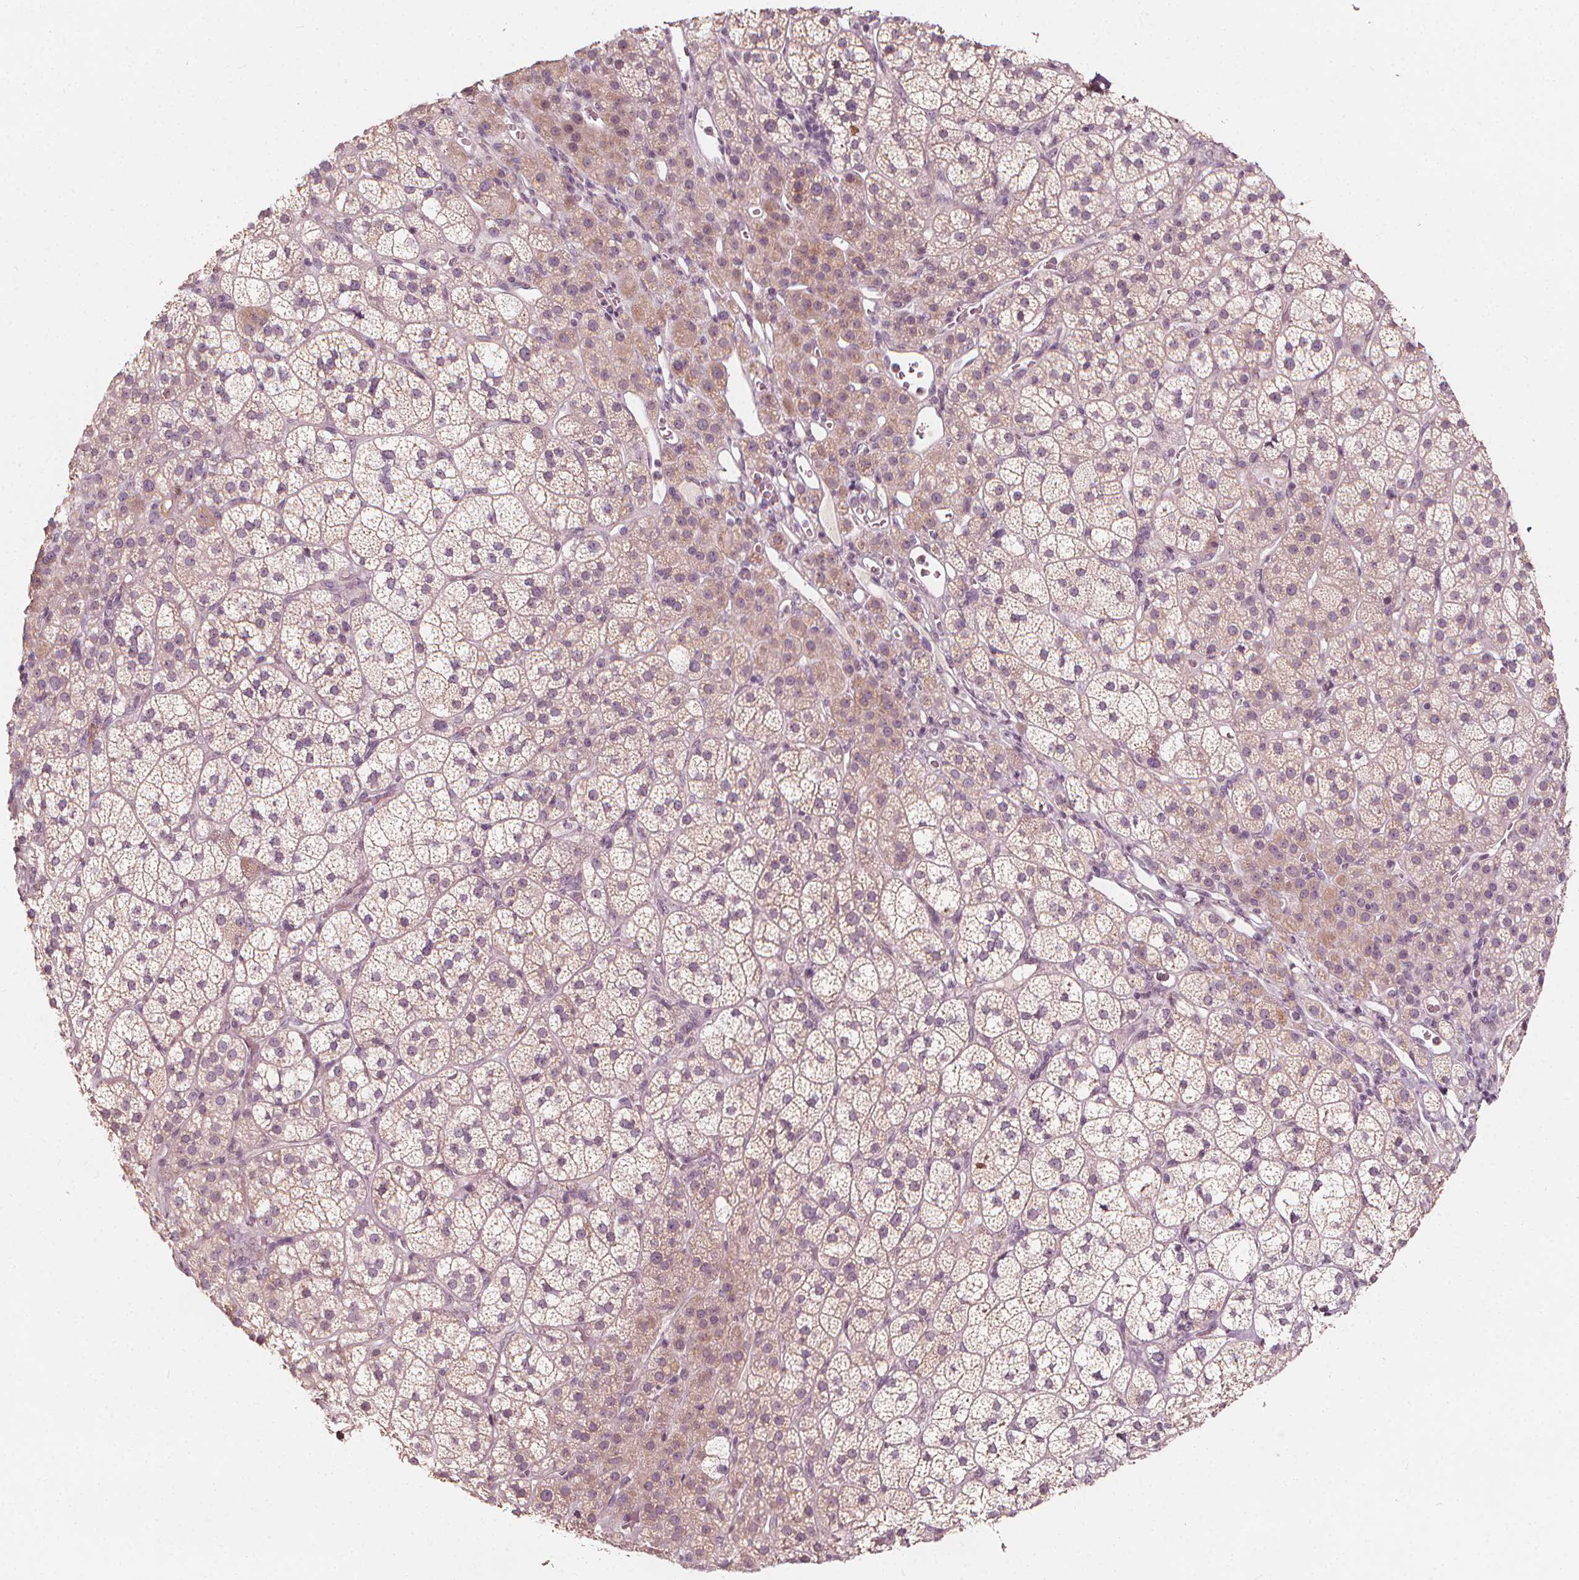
{"staining": {"intensity": "weak", "quantity": "25%-75%", "location": "cytoplasmic/membranous"}, "tissue": "adrenal gland", "cell_type": "Glandular cells", "image_type": "normal", "snomed": [{"axis": "morphology", "description": "Normal tissue, NOS"}, {"axis": "topography", "description": "Adrenal gland"}], "caption": "This micrograph shows benign adrenal gland stained with immunohistochemistry to label a protein in brown. The cytoplasmic/membranous of glandular cells show weak positivity for the protein. Nuclei are counter-stained blue.", "gene": "NPC1L1", "patient": {"sex": "female", "age": 60}}